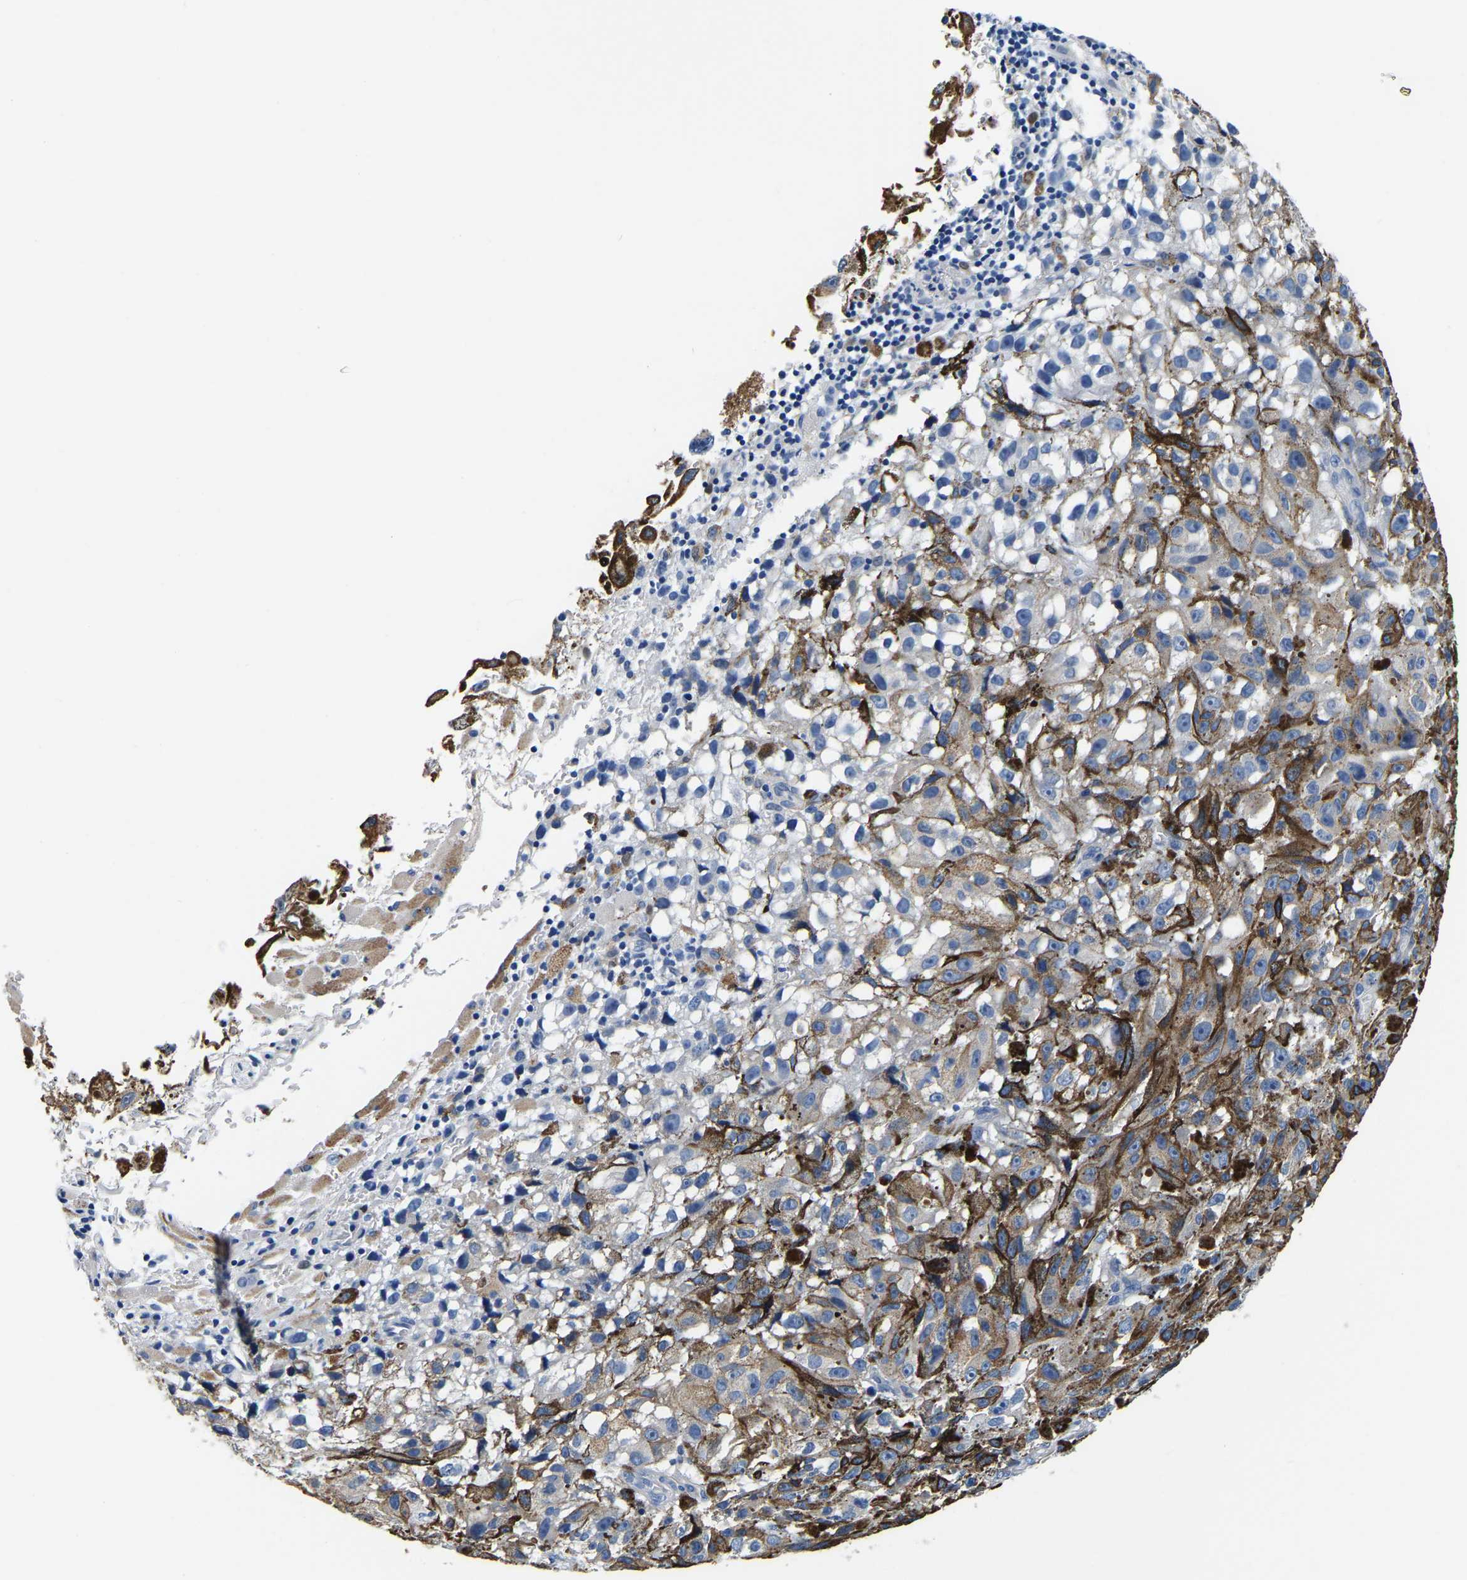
{"staining": {"intensity": "weak", "quantity": "25%-75%", "location": "cytoplasmic/membranous"}, "tissue": "melanoma", "cell_type": "Tumor cells", "image_type": "cancer", "snomed": [{"axis": "morphology", "description": "Malignant melanoma, NOS"}, {"axis": "topography", "description": "Skin"}], "caption": "Melanoma stained for a protein (brown) exhibits weak cytoplasmic/membranous positive staining in about 25%-75% of tumor cells.", "gene": "ACO1", "patient": {"sex": "female", "age": 104}}